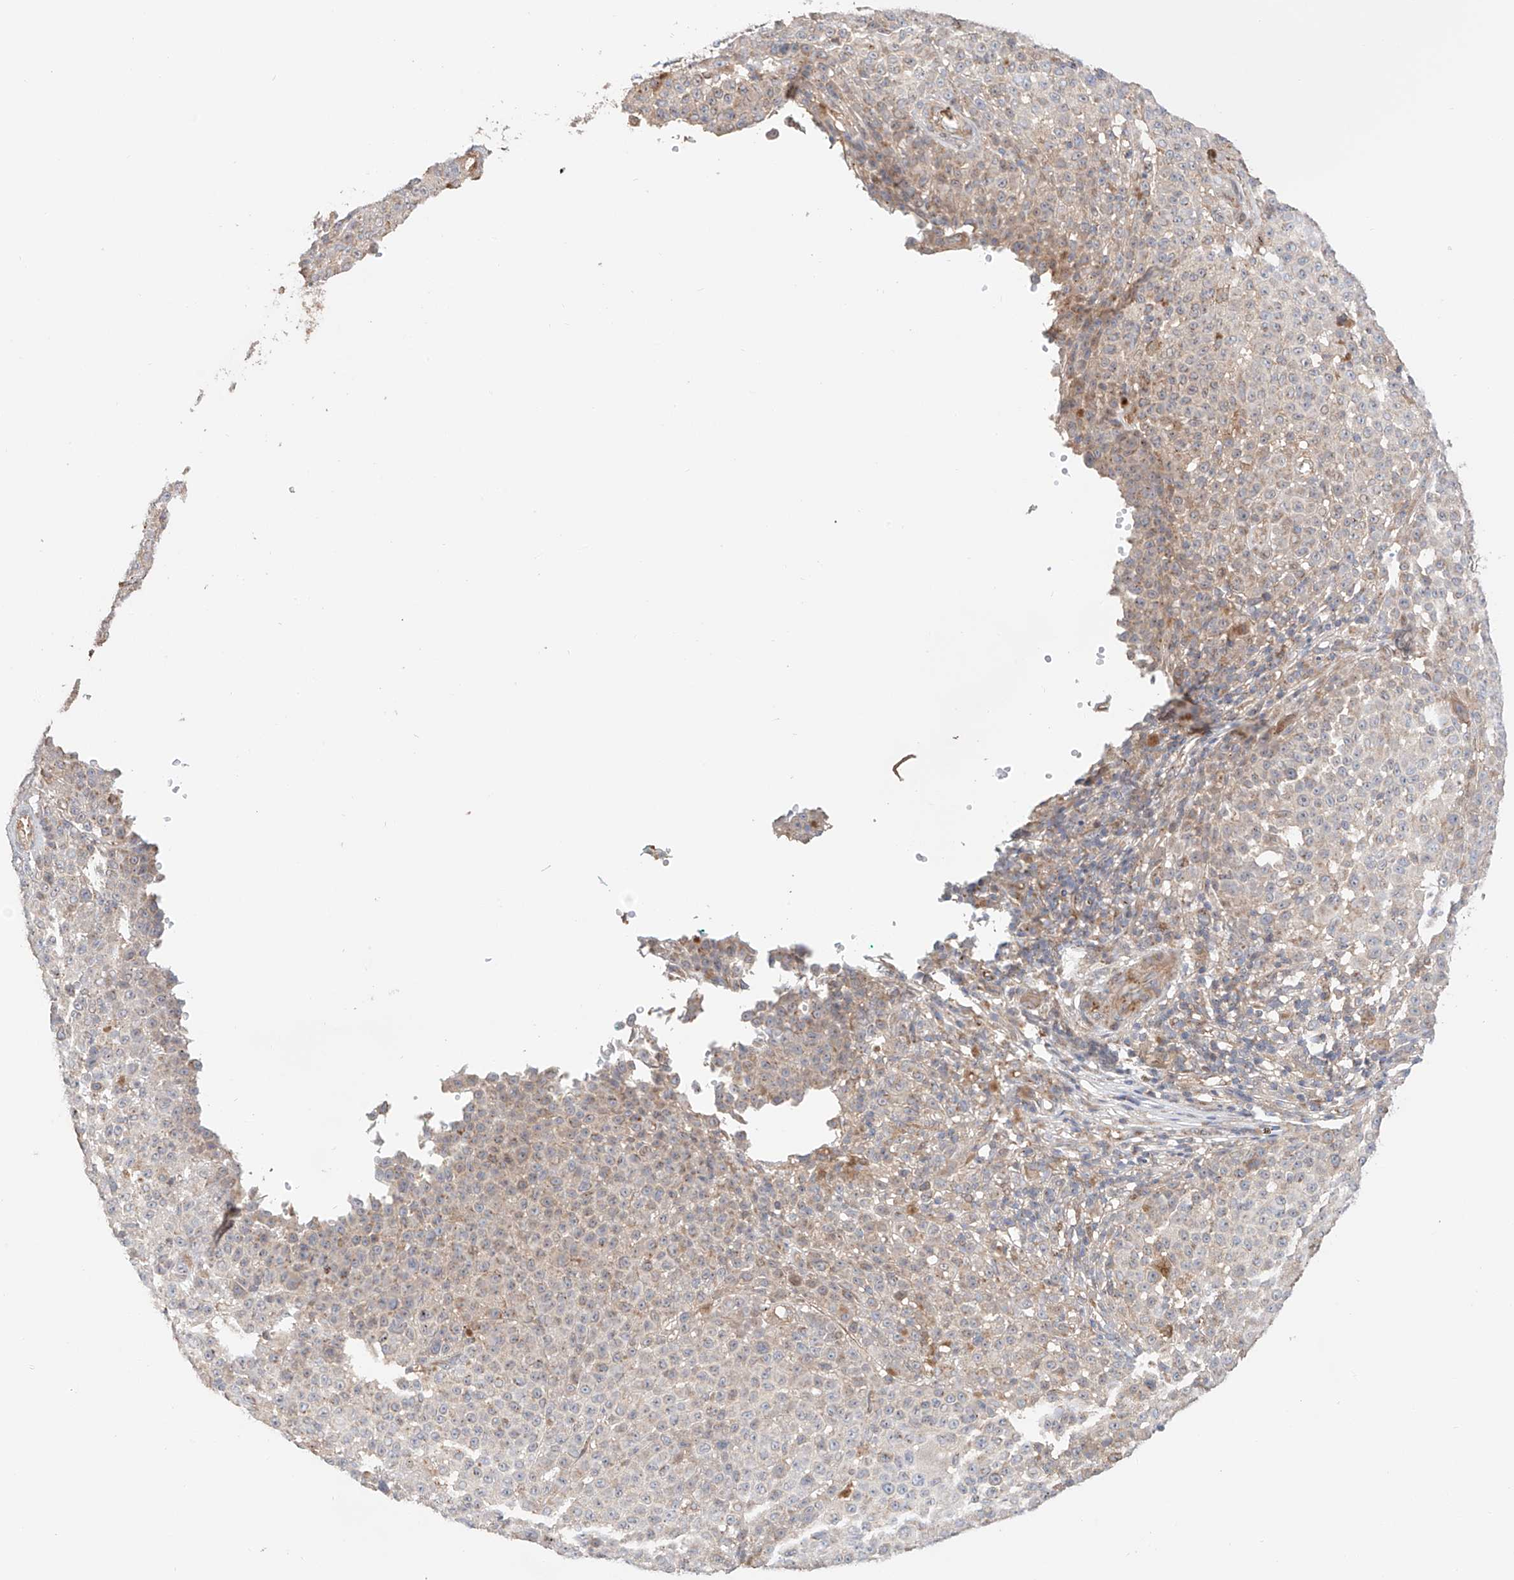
{"staining": {"intensity": "weak", "quantity": "<25%", "location": "cytoplasmic/membranous"}, "tissue": "melanoma", "cell_type": "Tumor cells", "image_type": "cancer", "snomed": [{"axis": "morphology", "description": "Malignant melanoma, NOS"}, {"axis": "topography", "description": "Skin"}], "caption": "High magnification brightfield microscopy of malignant melanoma stained with DAB (brown) and counterstained with hematoxylin (blue): tumor cells show no significant positivity.", "gene": "MOSPD1", "patient": {"sex": "female", "age": 94}}